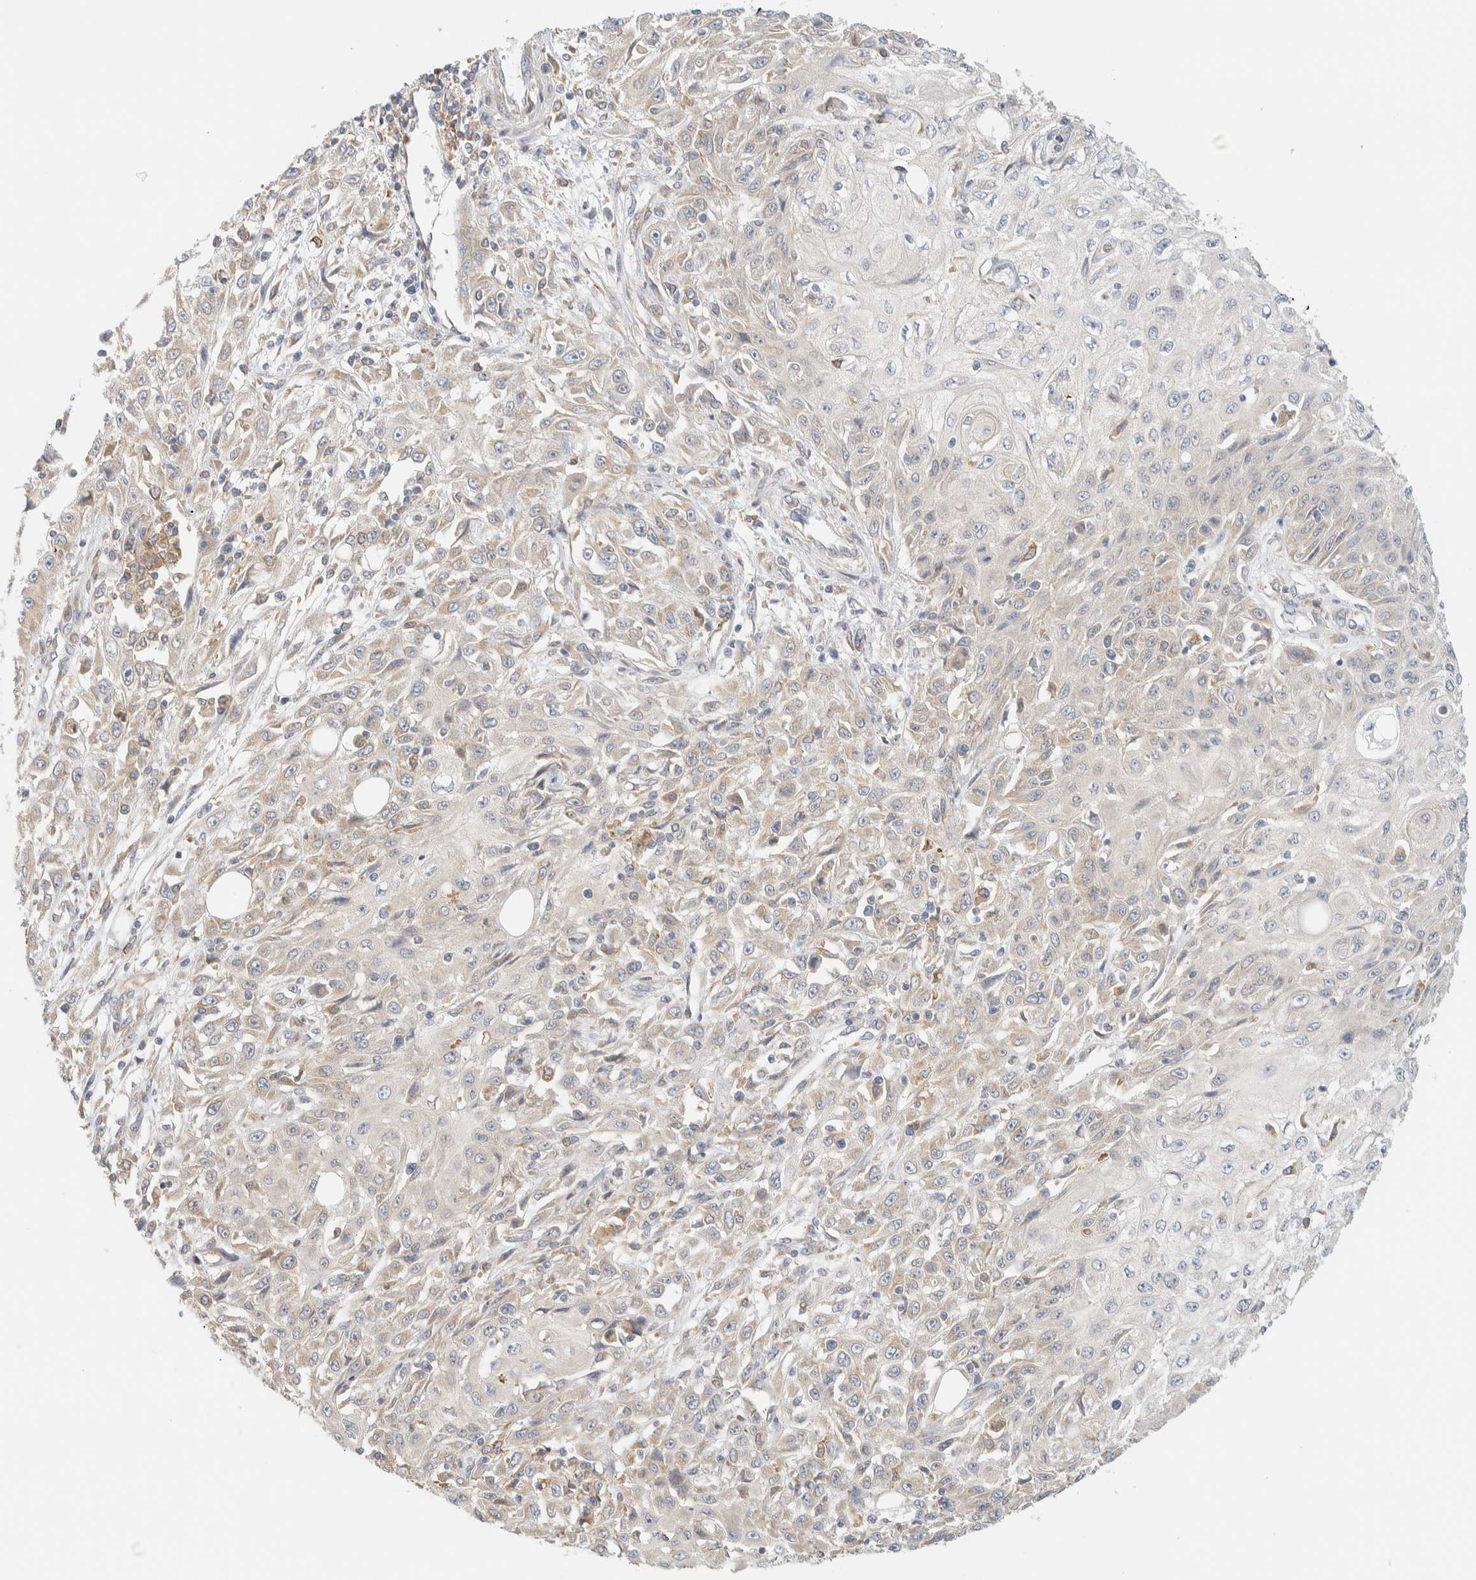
{"staining": {"intensity": "weak", "quantity": "<25%", "location": "cytoplasmic/membranous"}, "tissue": "skin cancer", "cell_type": "Tumor cells", "image_type": "cancer", "snomed": [{"axis": "morphology", "description": "Squamous cell carcinoma, NOS"}, {"axis": "morphology", "description": "Squamous cell carcinoma, metastatic, NOS"}, {"axis": "topography", "description": "Skin"}, {"axis": "topography", "description": "Lymph node"}], "caption": "Tumor cells are negative for protein expression in human skin cancer. (DAB IHC with hematoxylin counter stain).", "gene": "NT5C", "patient": {"sex": "male", "age": 75}}